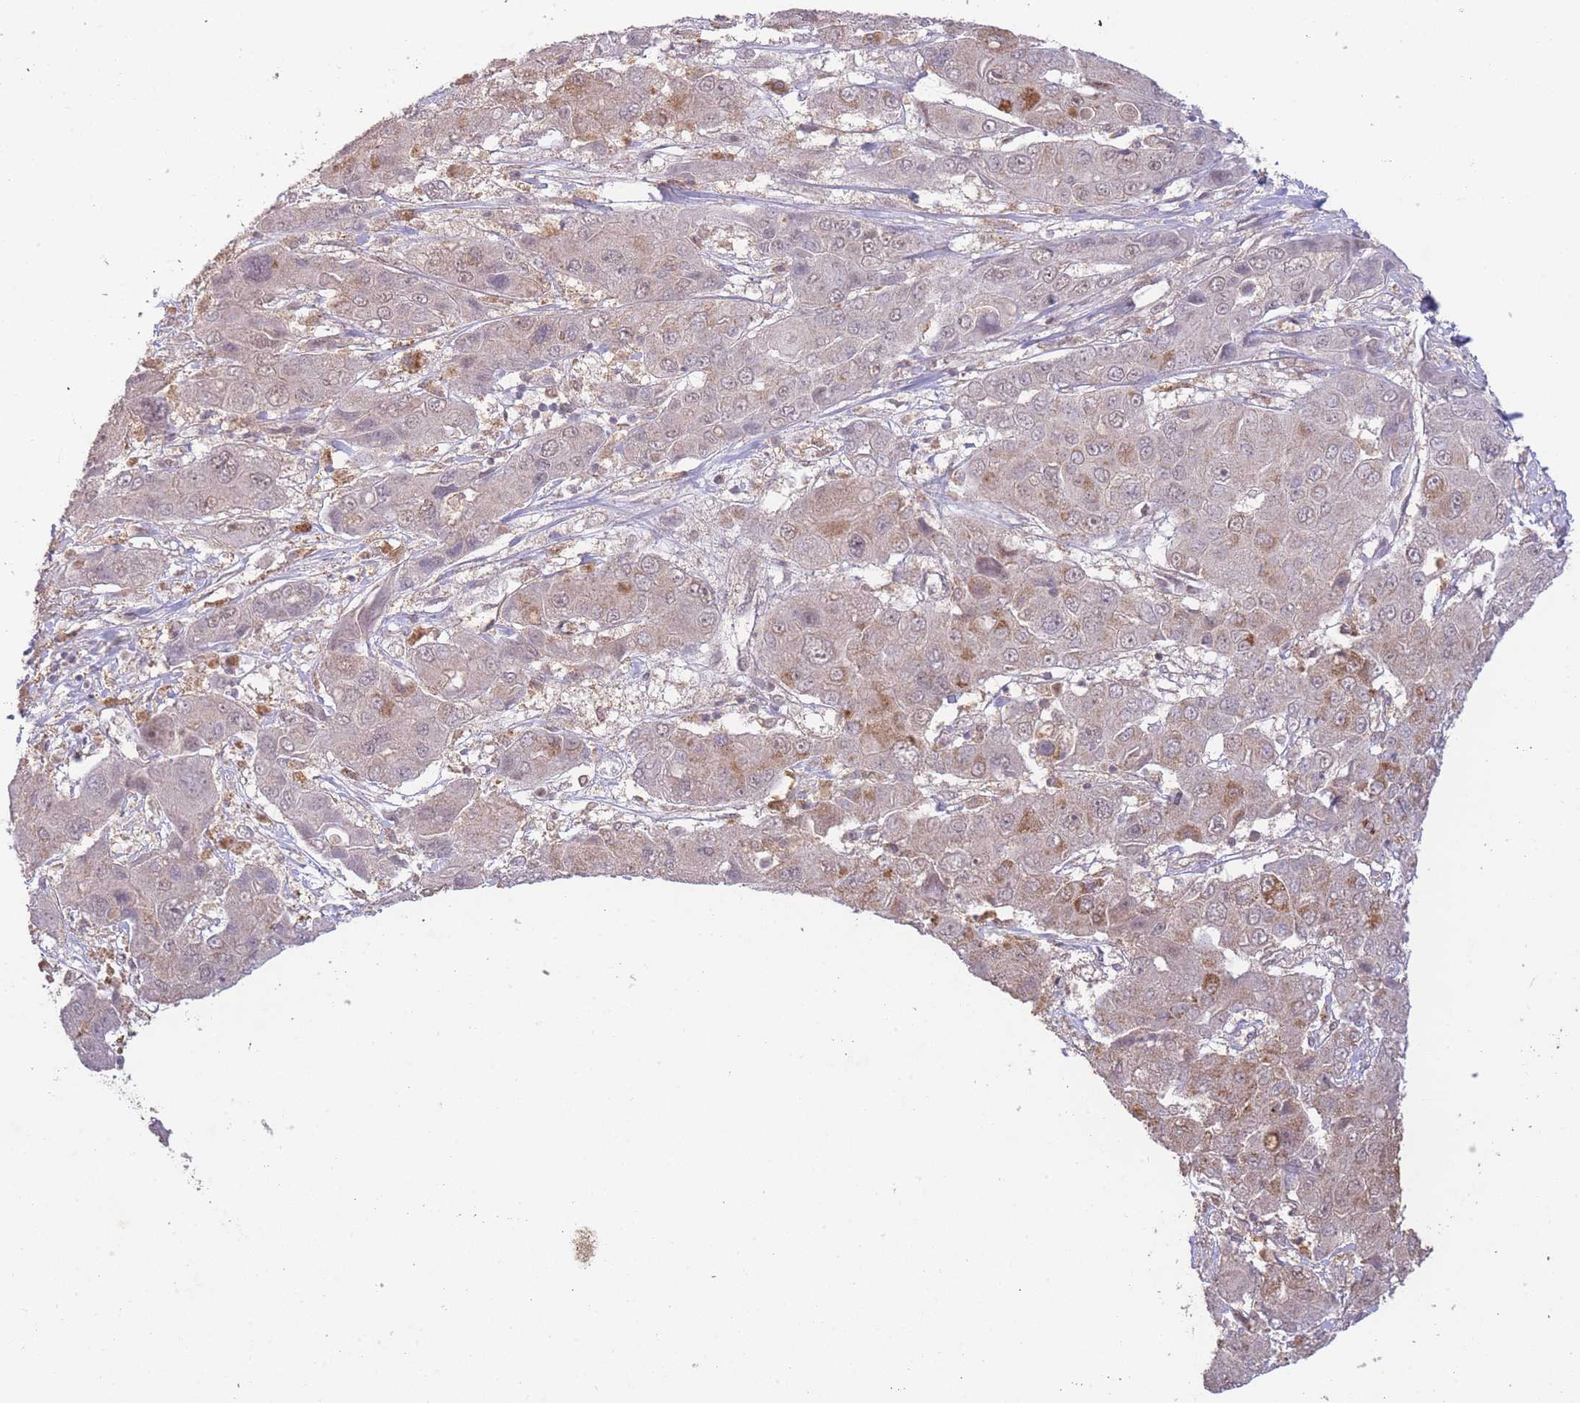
{"staining": {"intensity": "moderate", "quantity": "<25%", "location": "cytoplasmic/membranous"}, "tissue": "liver cancer", "cell_type": "Tumor cells", "image_type": "cancer", "snomed": [{"axis": "morphology", "description": "Cholangiocarcinoma"}, {"axis": "topography", "description": "Liver"}], "caption": "Protein staining demonstrates moderate cytoplasmic/membranous staining in about <25% of tumor cells in liver cholangiocarcinoma.", "gene": "RNF144B", "patient": {"sex": "male", "age": 67}}